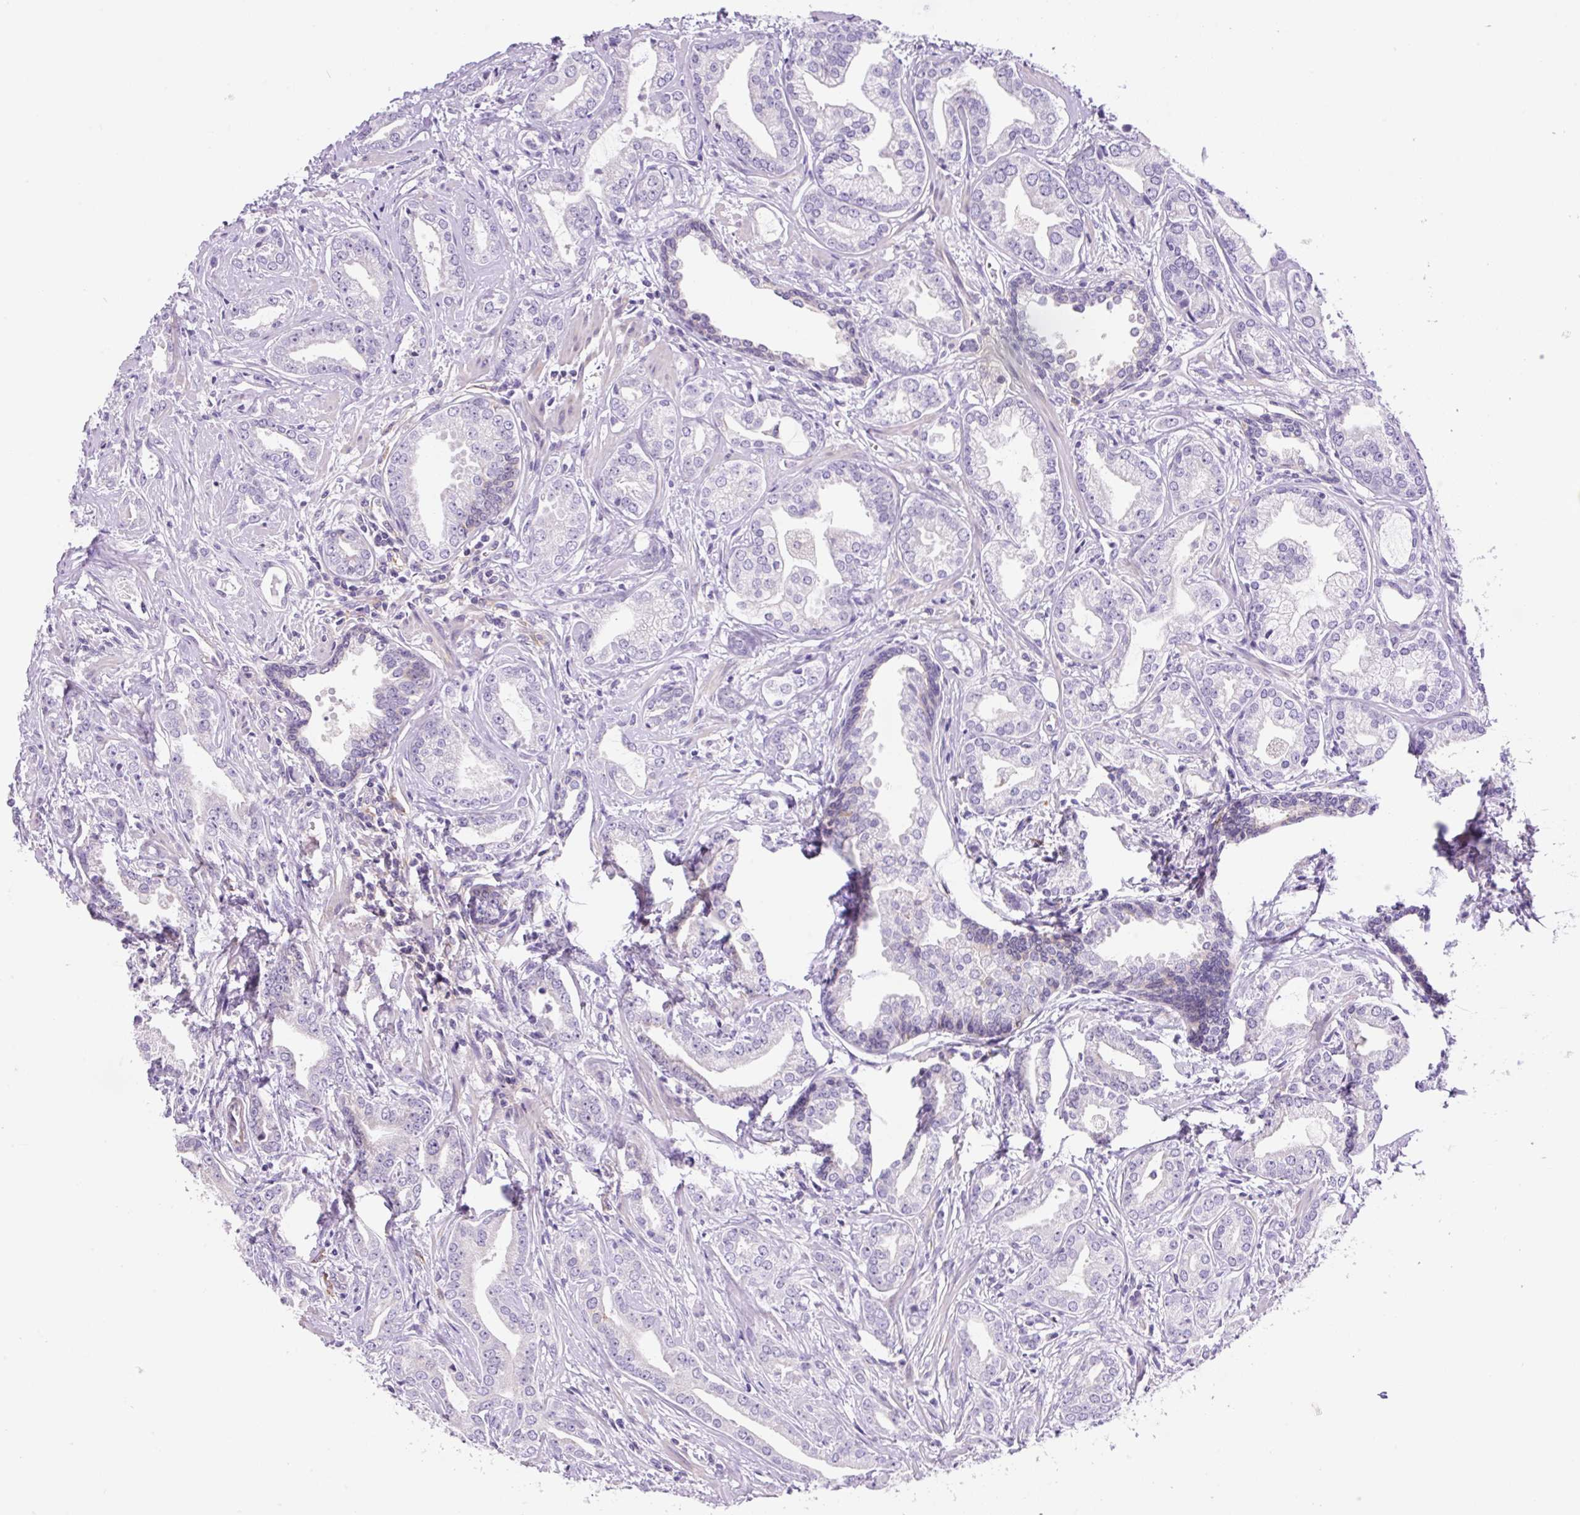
{"staining": {"intensity": "negative", "quantity": "none", "location": "none"}, "tissue": "prostate cancer", "cell_type": "Tumor cells", "image_type": "cancer", "snomed": [{"axis": "morphology", "description": "Adenocarcinoma, Medium grade"}, {"axis": "topography", "description": "Prostate"}], "caption": "An immunohistochemistry (IHC) micrograph of adenocarcinoma (medium-grade) (prostate) is shown. There is no staining in tumor cells of adenocarcinoma (medium-grade) (prostate). Nuclei are stained in blue.", "gene": "CAMK2B", "patient": {"sex": "male", "age": 57}}